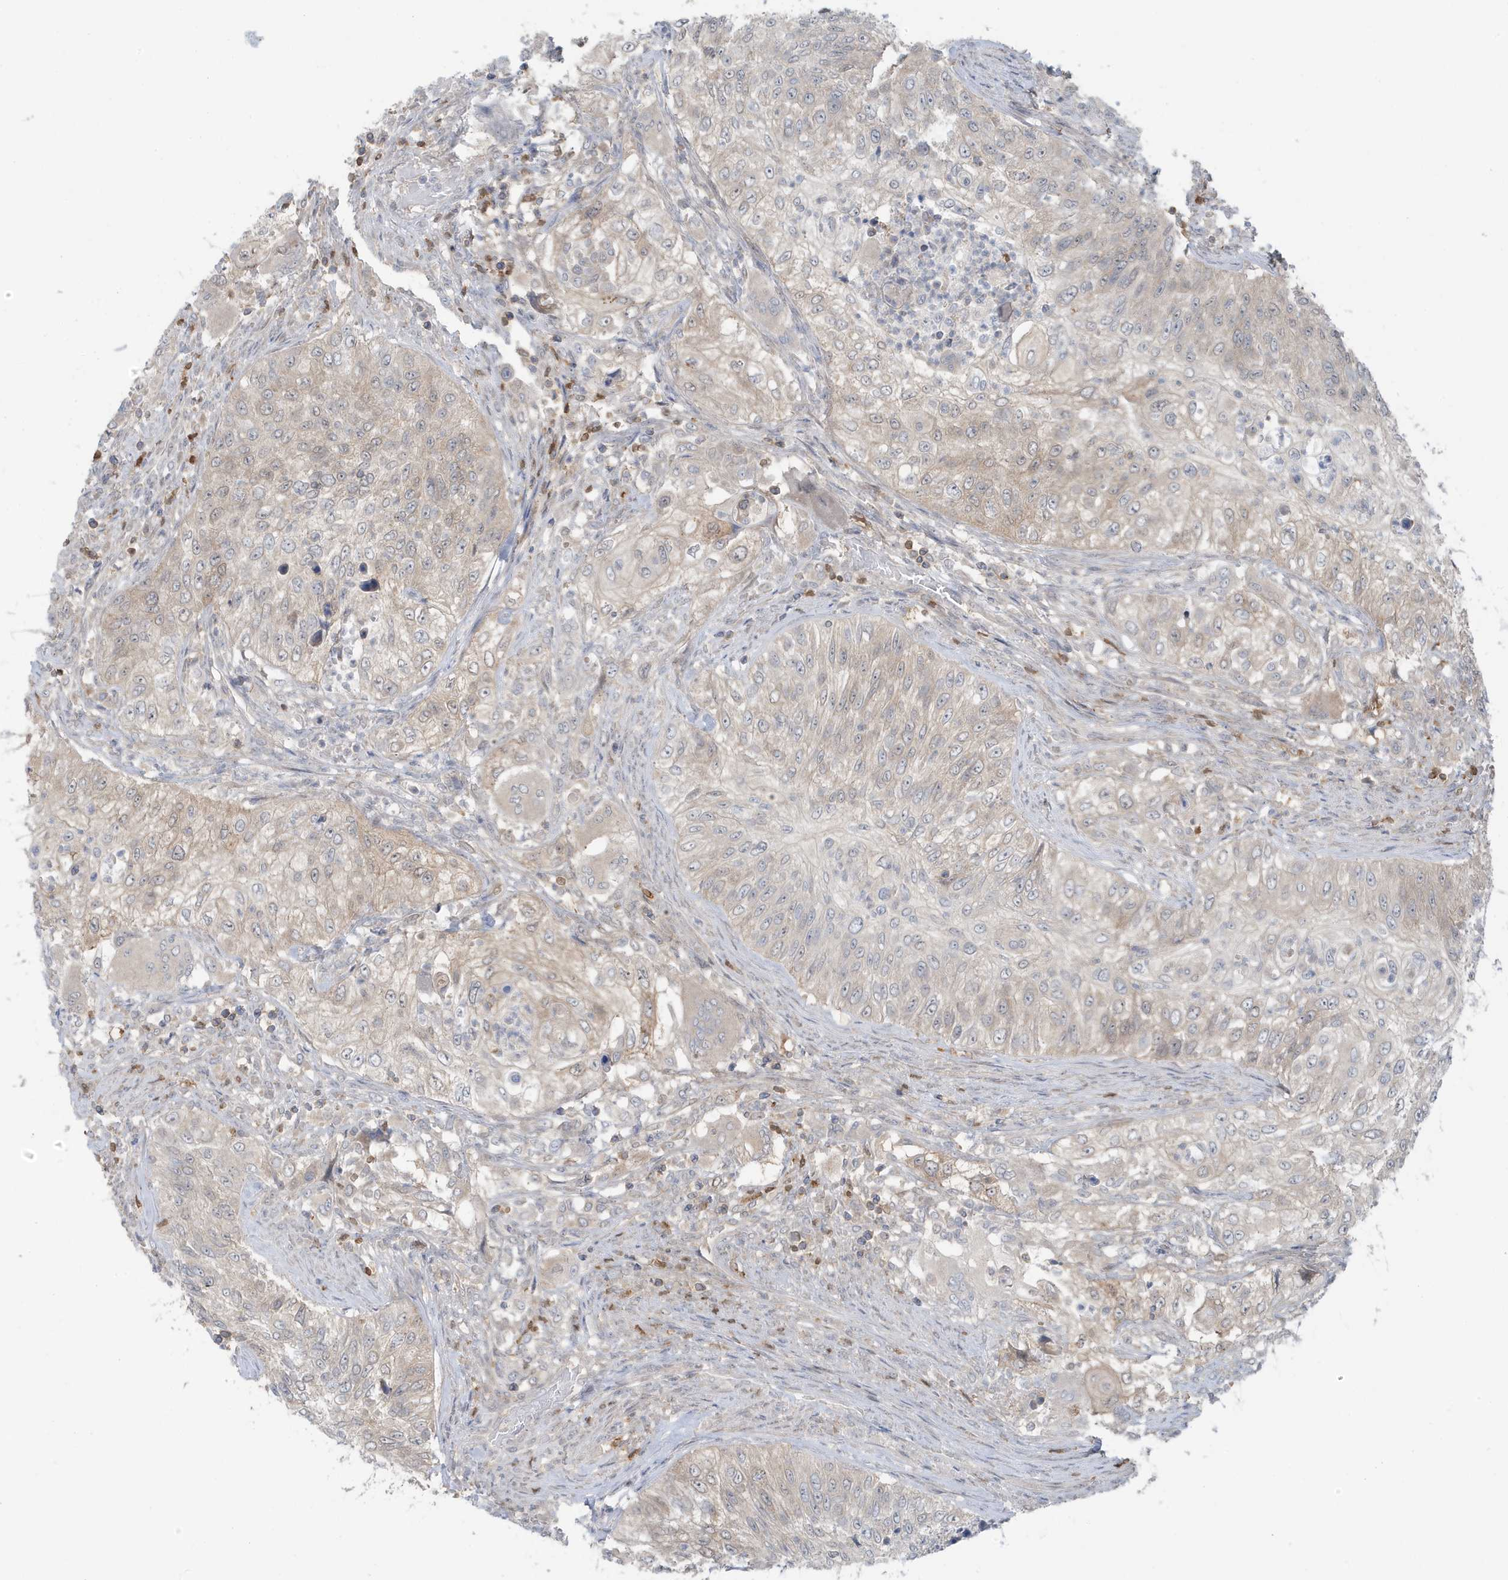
{"staining": {"intensity": "weak", "quantity": "<25%", "location": "cytoplasmic/membranous"}, "tissue": "urothelial cancer", "cell_type": "Tumor cells", "image_type": "cancer", "snomed": [{"axis": "morphology", "description": "Urothelial carcinoma, High grade"}, {"axis": "topography", "description": "Urinary bladder"}], "caption": "An image of human urothelial cancer is negative for staining in tumor cells.", "gene": "OGA", "patient": {"sex": "female", "age": 60}}